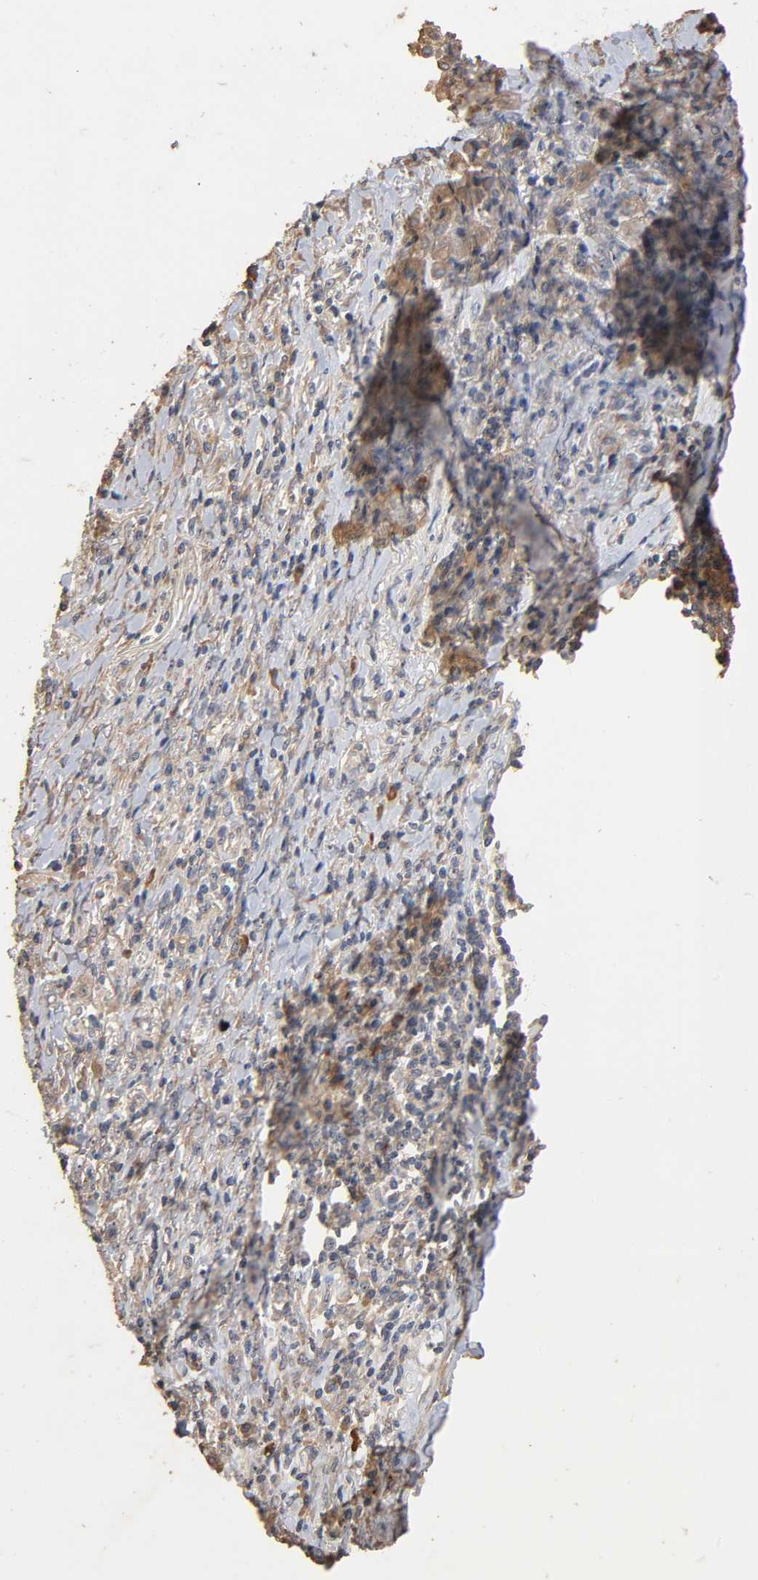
{"staining": {"intensity": "weak", "quantity": "25%-75%", "location": "cytoplasmic/membranous"}, "tissue": "lung cancer", "cell_type": "Tumor cells", "image_type": "cancer", "snomed": [{"axis": "morphology", "description": "Squamous cell carcinoma, NOS"}, {"axis": "topography", "description": "Lung"}], "caption": "Protein staining by immunohistochemistry (IHC) exhibits weak cytoplasmic/membranous positivity in approximately 25%-75% of tumor cells in squamous cell carcinoma (lung).", "gene": "ARHGEF7", "patient": {"sex": "female", "age": 67}}